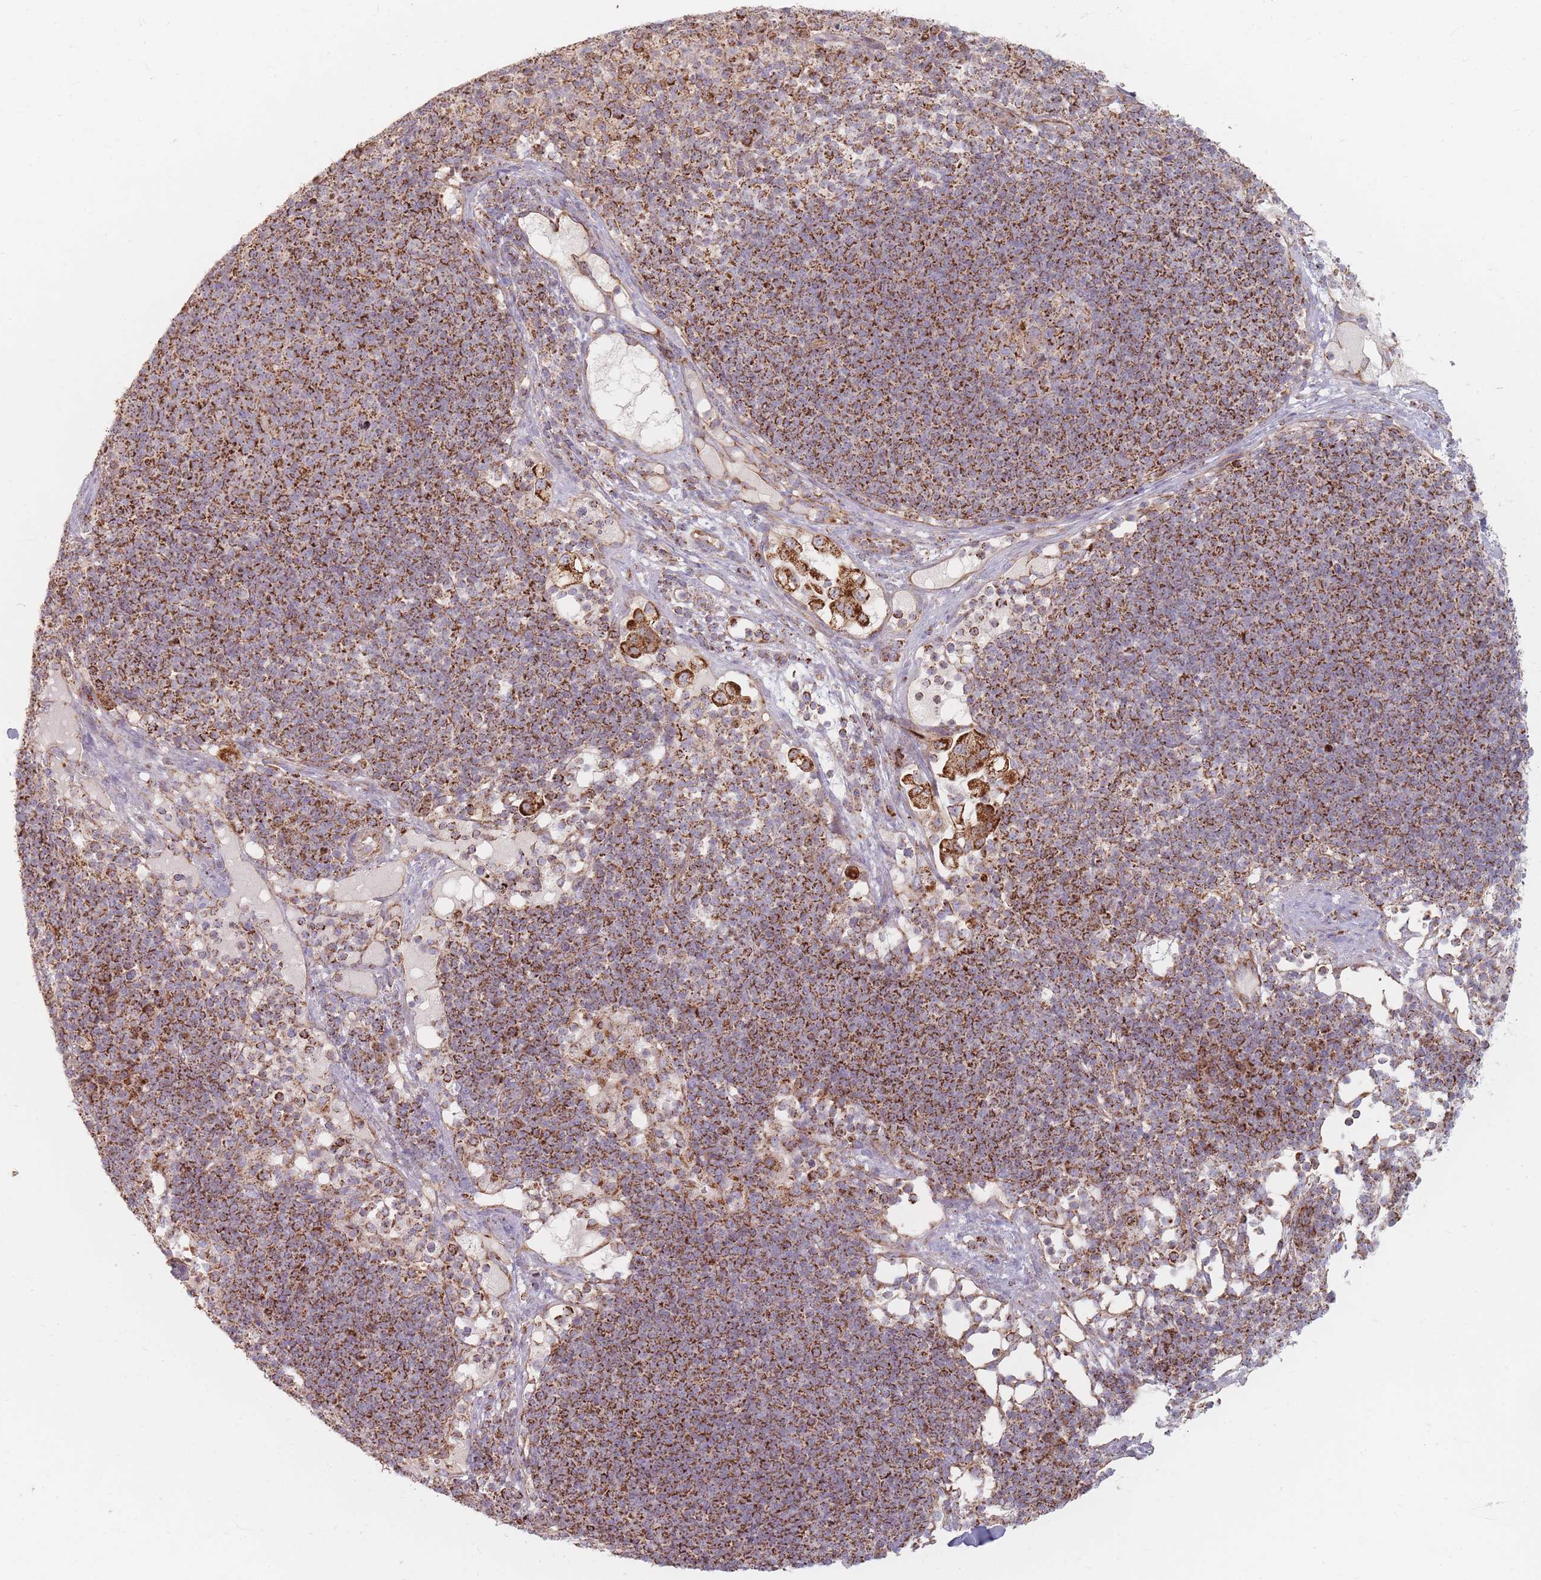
{"staining": {"intensity": "strong", "quantity": ">75%", "location": "cytoplasmic/membranous"}, "tissue": "pancreatic cancer", "cell_type": "Tumor cells", "image_type": "cancer", "snomed": [{"axis": "morphology", "description": "Adenocarcinoma, NOS"}, {"axis": "topography", "description": "Pancreas"}], "caption": "The immunohistochemical stain highlights strong cytoplasmic/membranous staining in tumor cells of adenocarcinoma (pancreatic) tissue.", "gene": "ESRP2", "patient": {"sex": "female", "age": 63}}